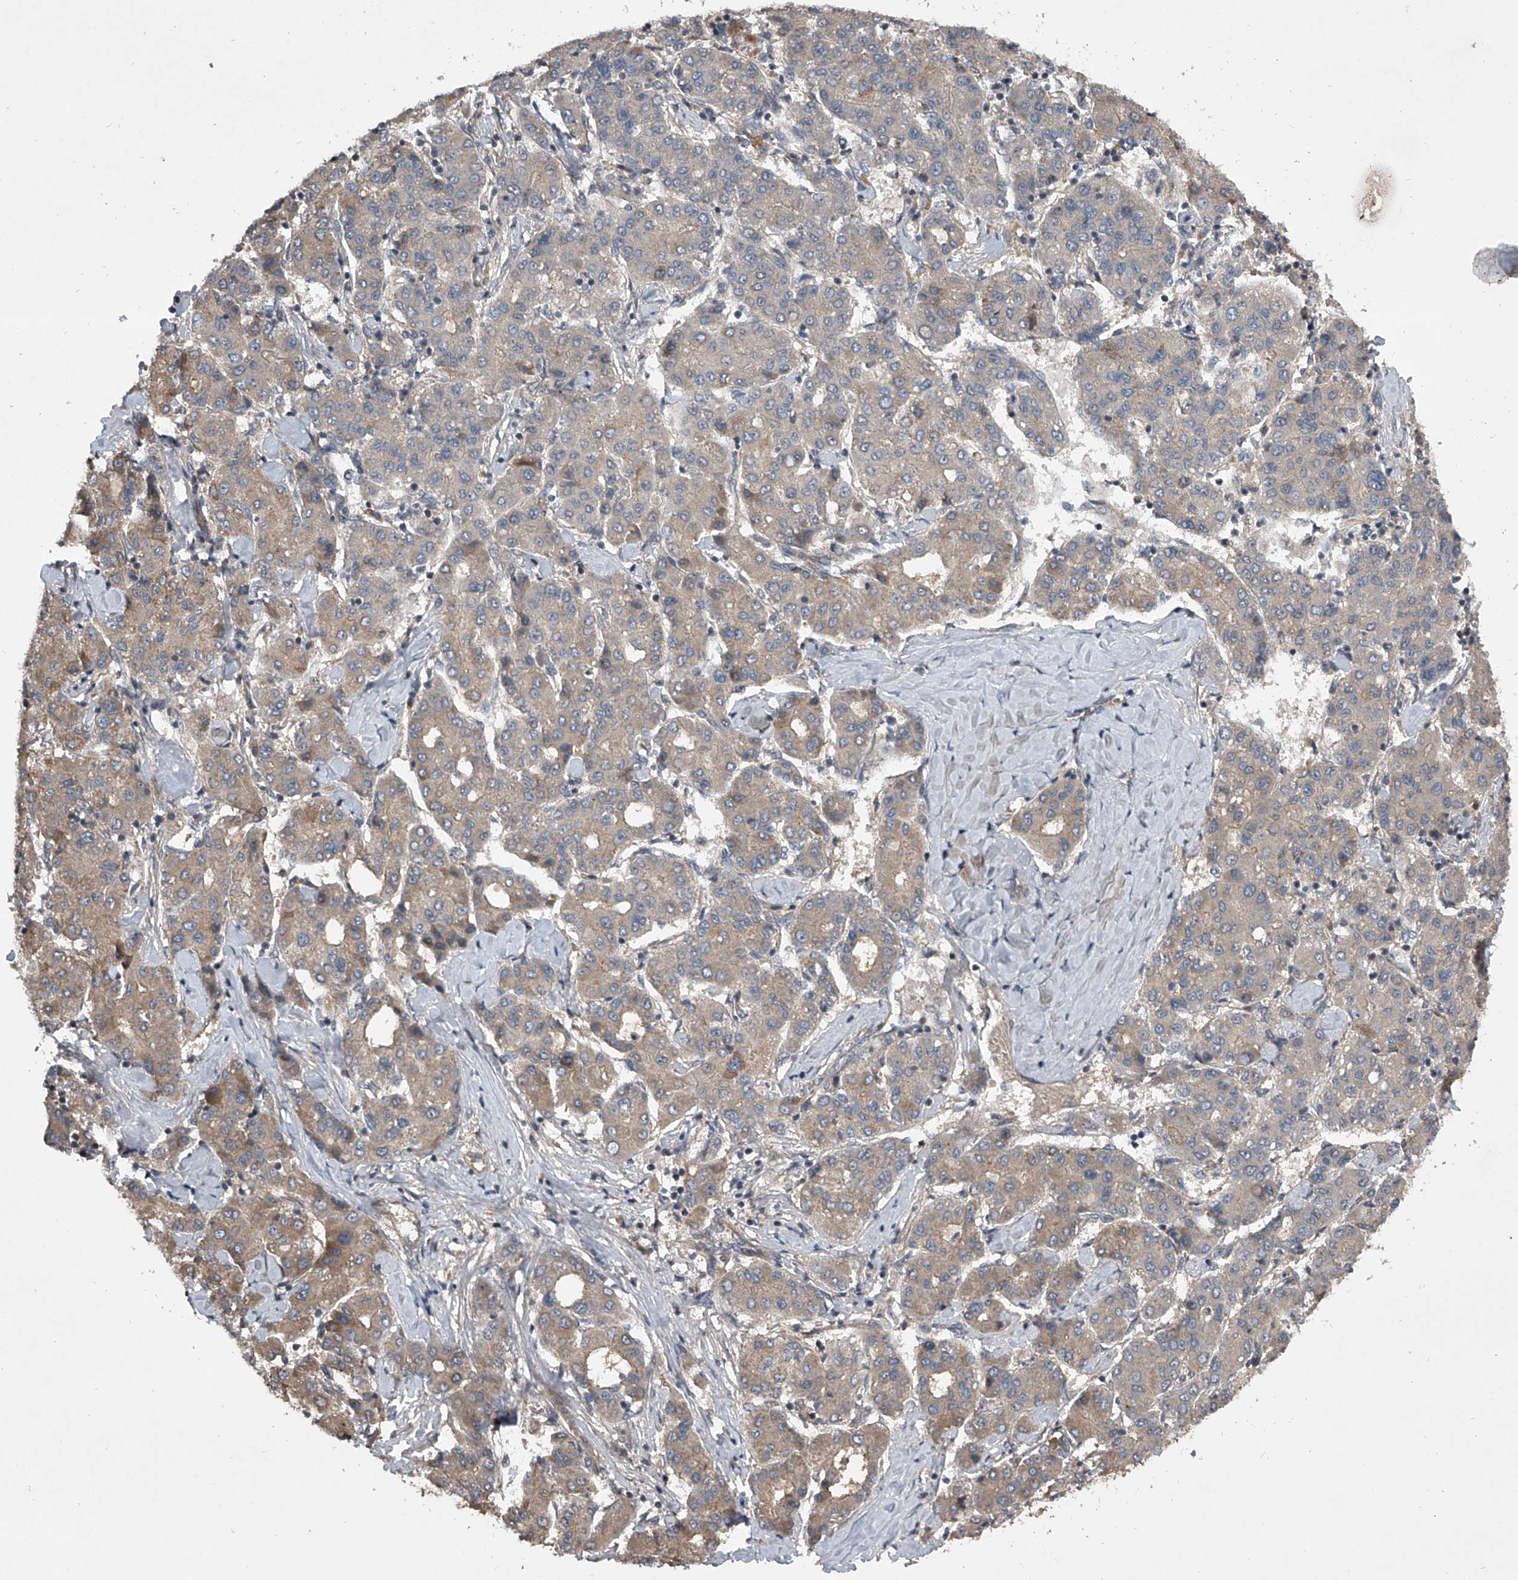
{"staining": {"intensity": "weak", "quantity": "25%-75%", "location": "cytoplasmic/membranous"}, "tissue": "liver cancer", "cell_type": "Tumor cells", "image_type": "cancer", "snomed": [{"axis": "morphology", "description": "Carcinoma, Hepatocellular, NOS"}, {"axis": "topography", "description": "Liver"}], "caption": "The micrograph shows a brown stain indicating the presence of a protein in the cytoplasmic/membranous of tumor cells in liver hepatocellular carcinoma.", "gene": "NFS1", "patient": {"sex": "male", "age": 65}}